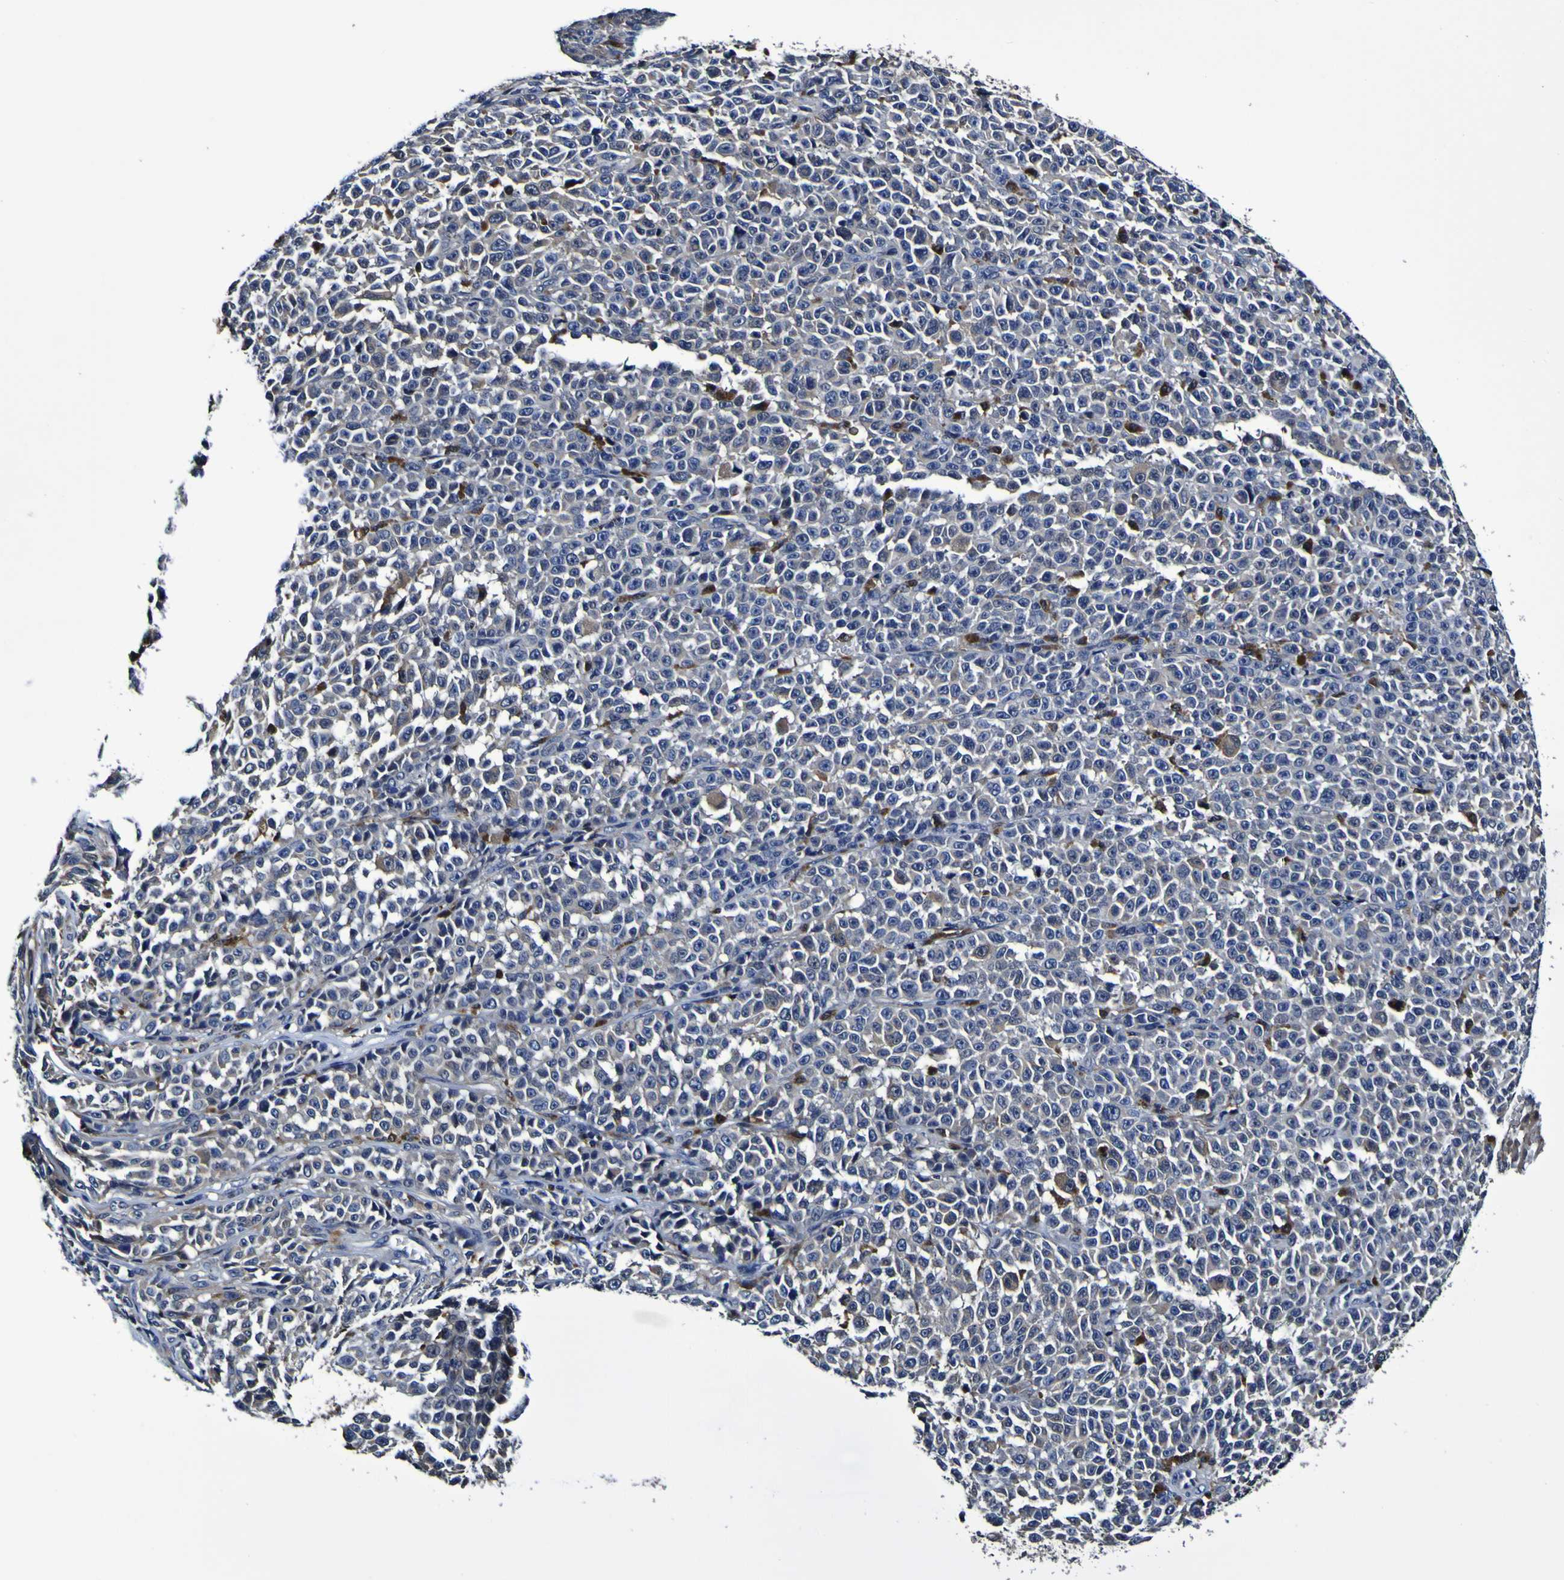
{"staining": {"intensity": "weak", "quantity": "<25%", "location": "cytoplasmic/membranous"}, "tissue": "melanoma", "cell_type": "Tumor cells", "image_type": "cancer", "snomed": [{"axis": "morphology", "description": "Malignant melanoma, NOS"}, {"axis": "topography", "description": "Skin"}], "caption": "Tumor cells show no significant protein staining in melanoma.", "gene": "GPX1", "patient": {"sex": "female", "age": 82}}